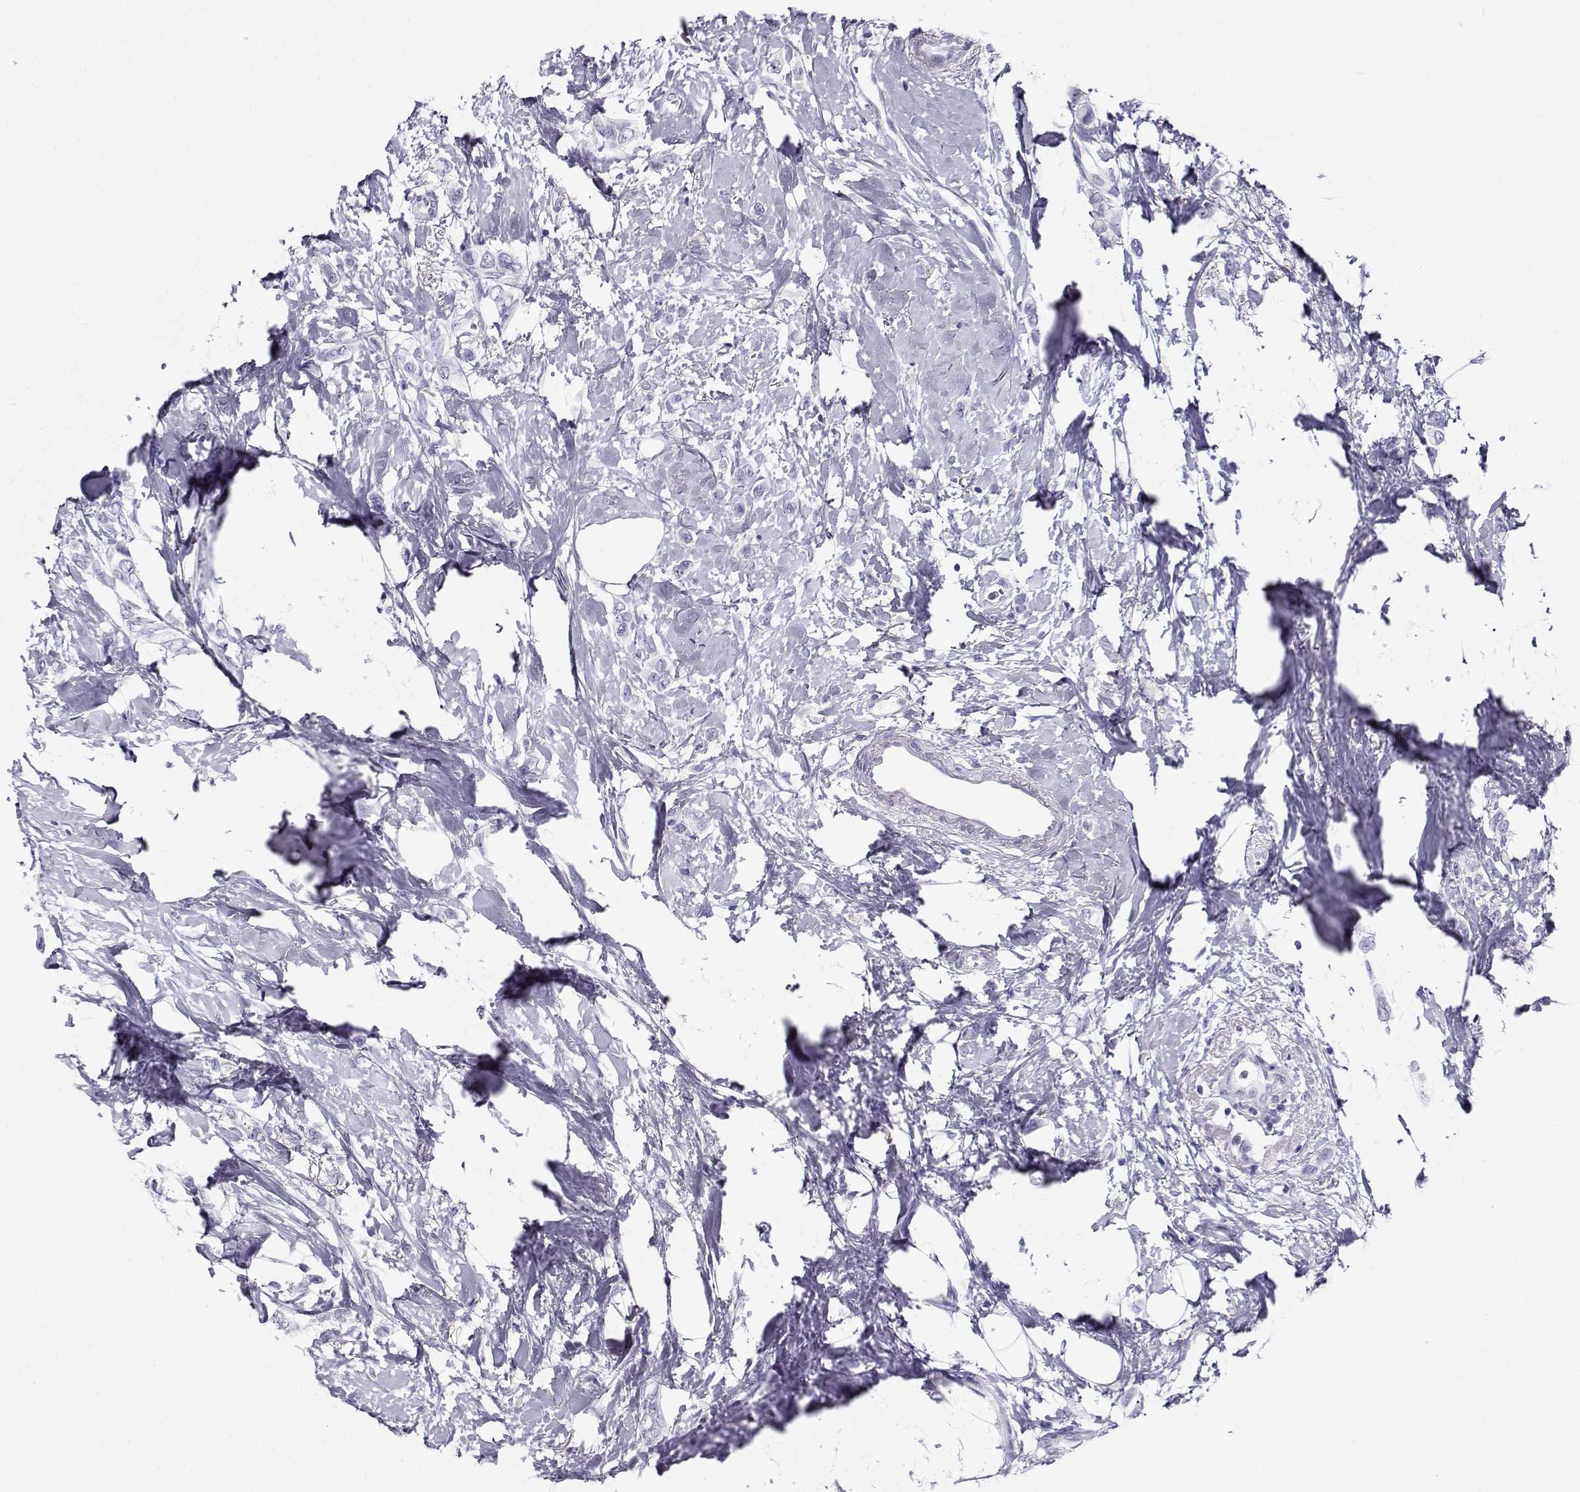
{"staining": {"intensity": "negative", "quantity": "none", "location": "none"}, "tissue": "breast cancer", "cell_type": "Tumor cells", "image_type": "cancer", "snomed": [{"axis": "morphology", "description": "Lobular carcinoma"}, {"axis": "topography", "description": "Breast"}], "caption": "A histopathology image of human breast lobular carcinoma is negative for staining in tumor cells.", "gene": "CABS1", "patient": {"sex": "female", "age": 66}}